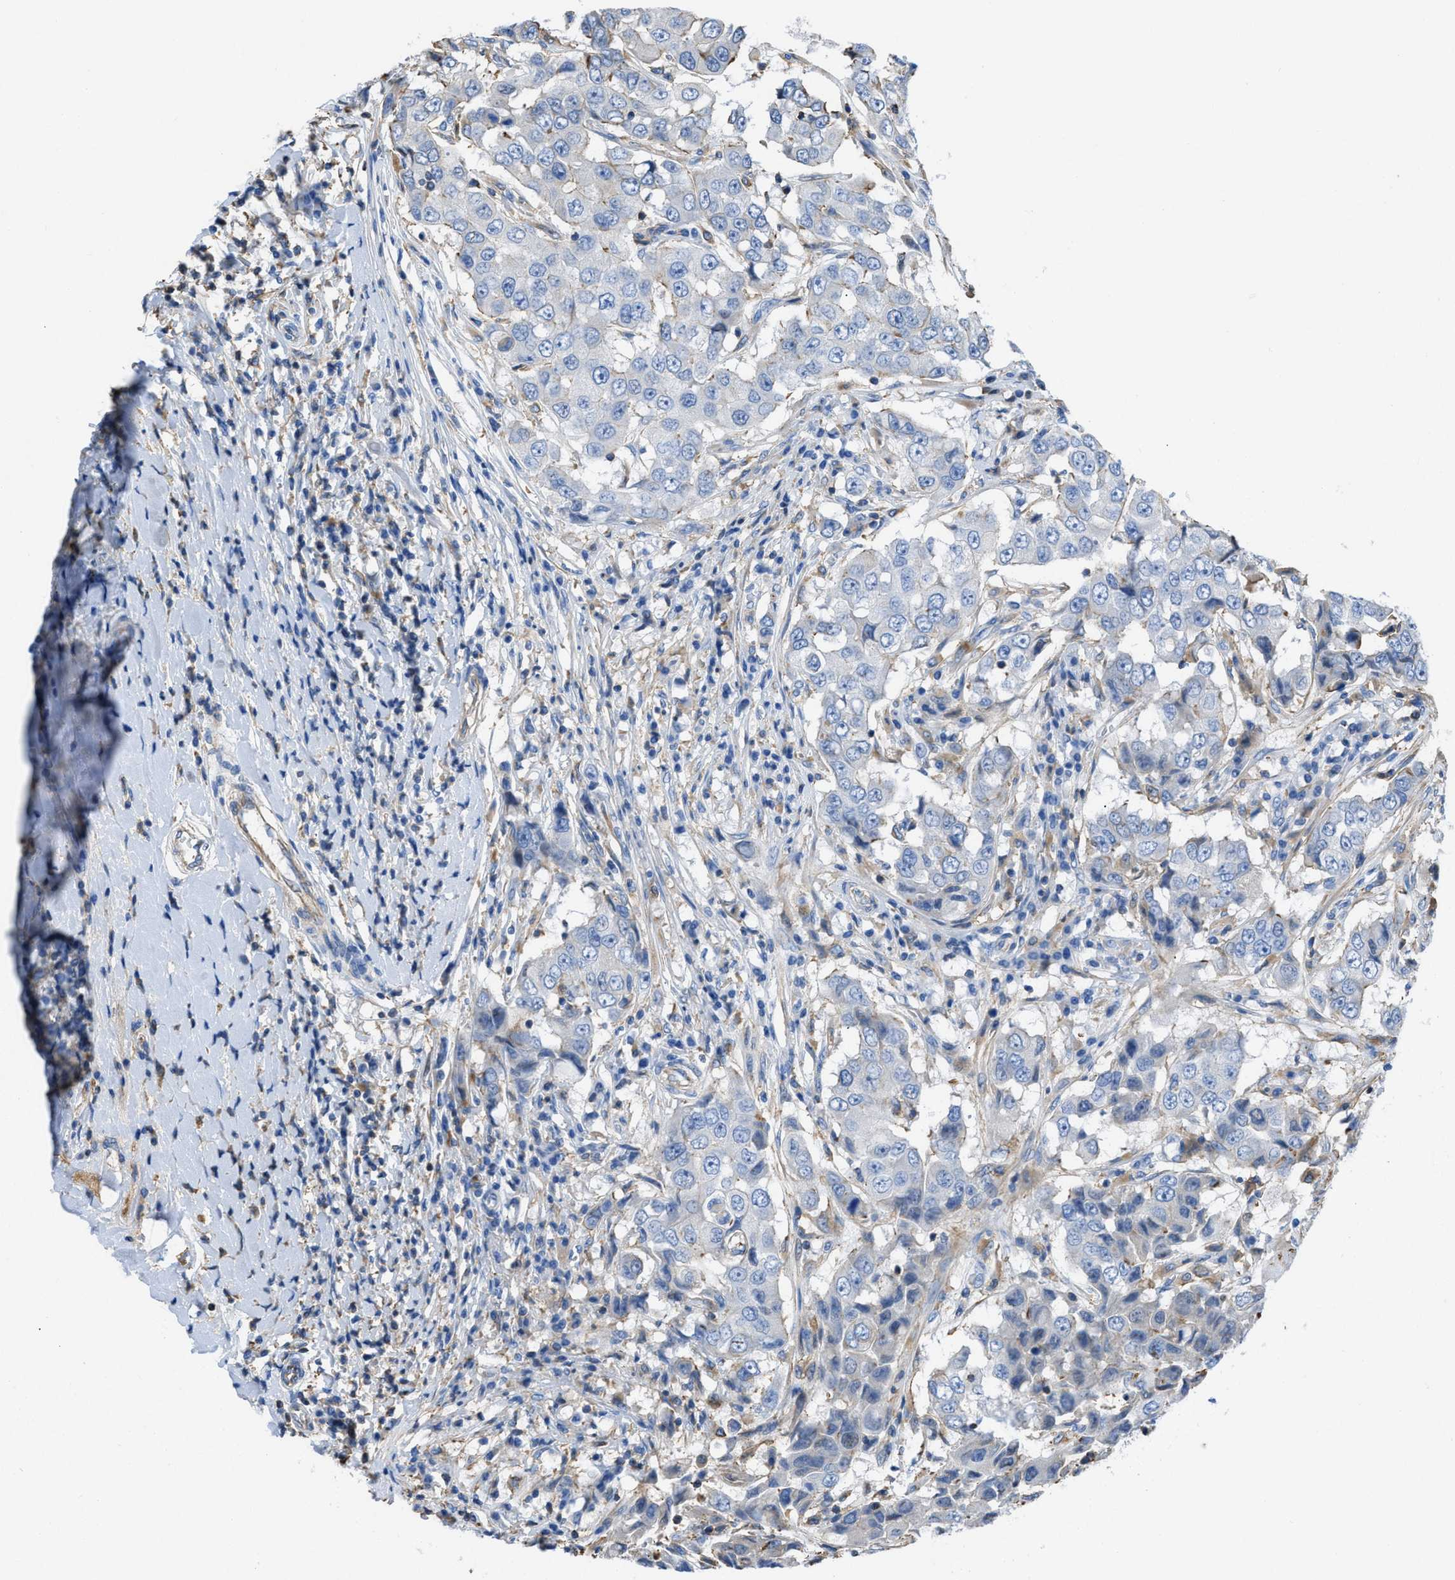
{"staining": {"intensity": "weak", "quantity": "<25%", "location": "cytoplasmic/membranous"}, "tissue": "breast cancer", "cell_type": "Tumor cells", "image_type": "cancer", "snomed": [{"axis": "morphology", "description": "Duct carcinoma"}, {"axis": "topography", "description": "Breast"}], "caption": "A photomicrograph of infiltrating ductal carcinoma (breast) stained for a protein shows no brown staining in tumor cells. Nuclei are stained in blue.", "gene": "ATP6V0D1", "patient": {"sex": "female", "age": 27}}